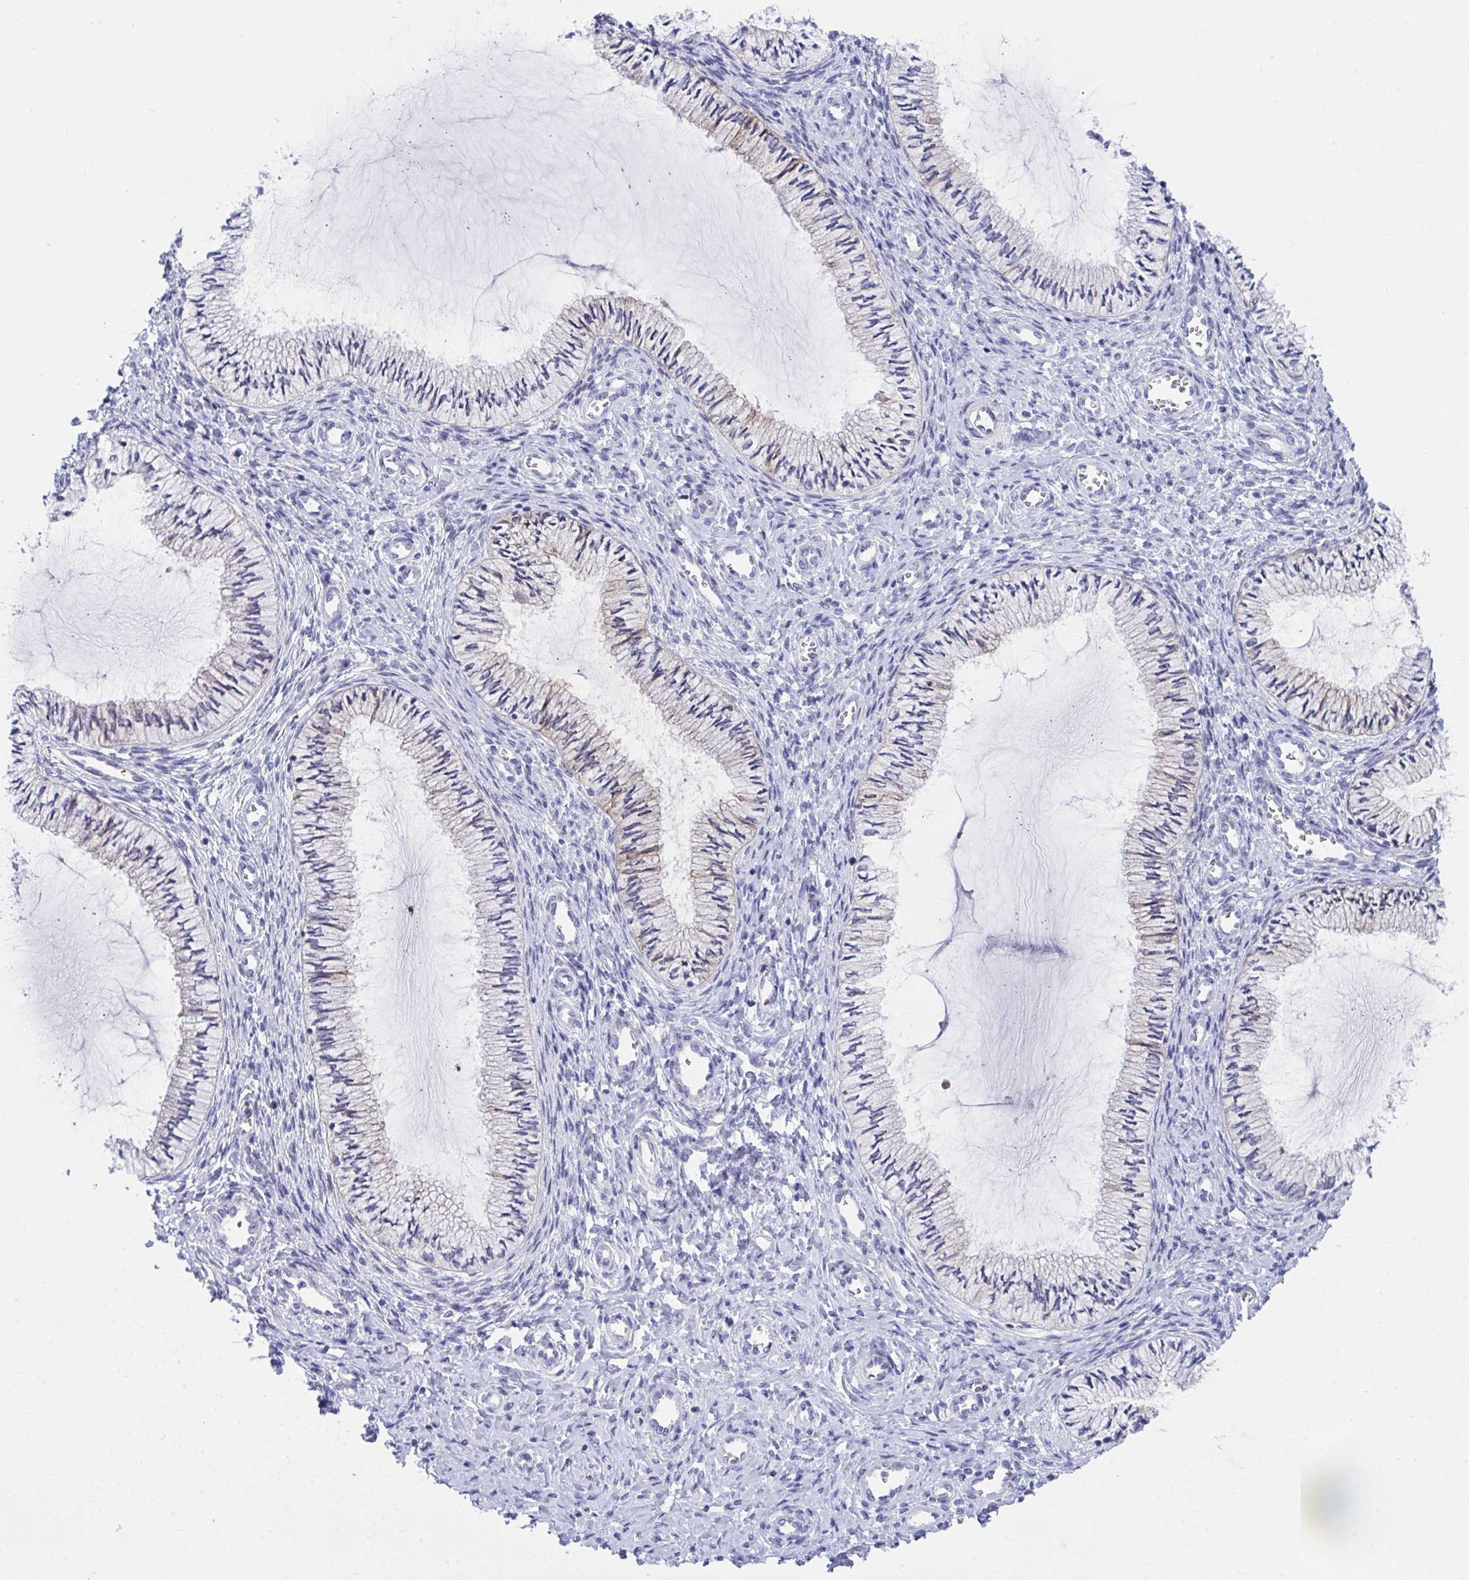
{"staining": {"intensity": "negative", "quantity": "none", "location": "none"}, "tissue": "cervix", "cell_type": "Glandular cells", "image_type": "normal", "snomed": [{"axis": "morphology", "description": "Normal tissue, NOS"}, {"axis": "topography", "description": "Cervix"}], "caption": "Immunohistochemistry of unremarkable human cervix reveals no expression in glandular cells.", "gene": "CENPQ", "patient": {"sex": "female", "age": 24}}